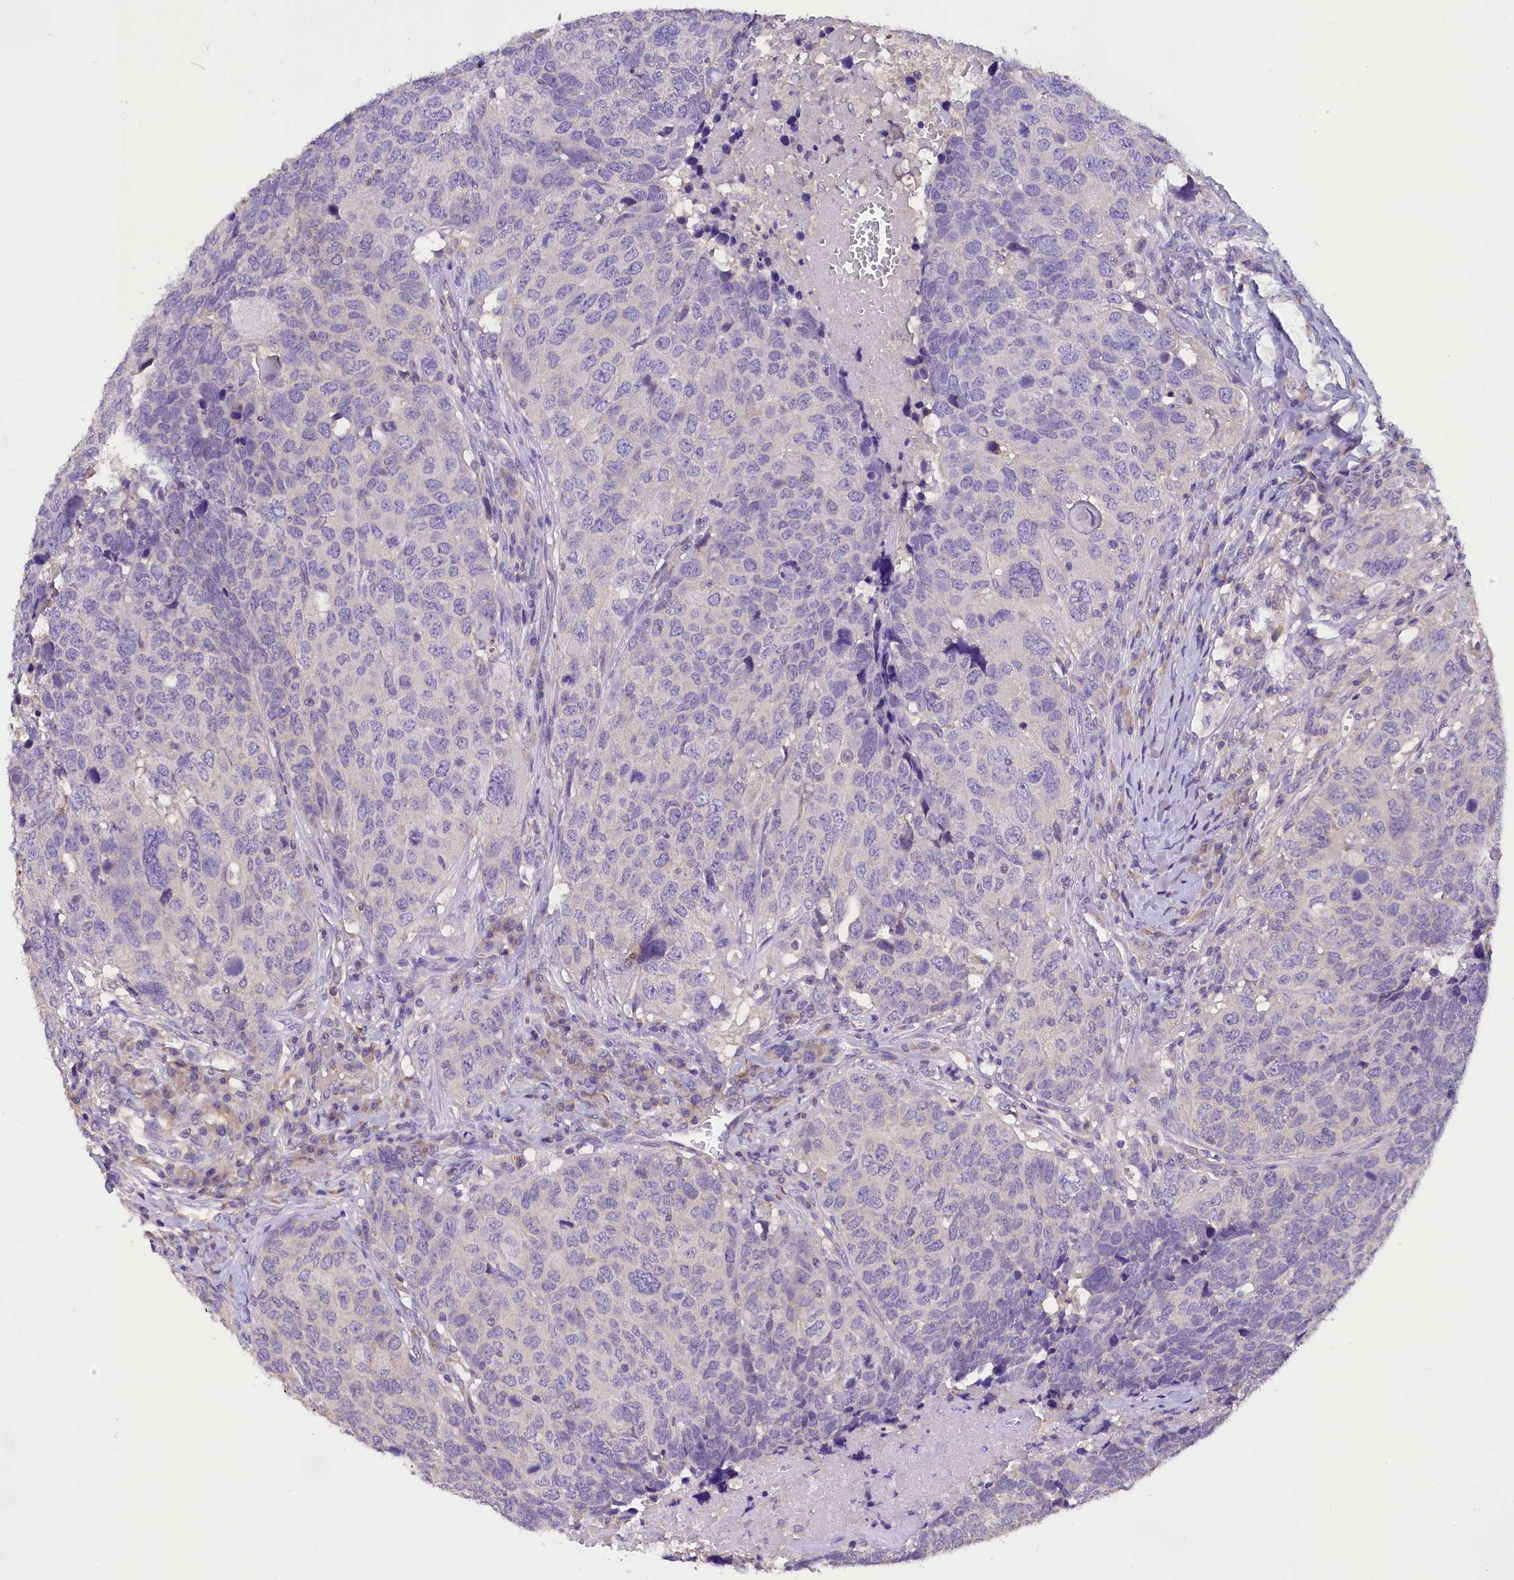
{"staining": {"intensity": "negative", "quantity": "none", "location": "none"}, "tissue": "head and neck cancer", "cell_type": "Tumor cells", "image_type": "cancer", "snomed": [{"axis": "morphology", "description": "Squamous cell carcinoma, NOS"}, {"axis": "topography", "description": "Head-Neck"}], "caption": "Immunohistochemistry (IHC) photomicrograph of human head and neck cancer stained for a protein (brown), which displays no staining in tumor cells.", "gene": "AP3B2", "patient": {"sex": "male", "age": 66}}